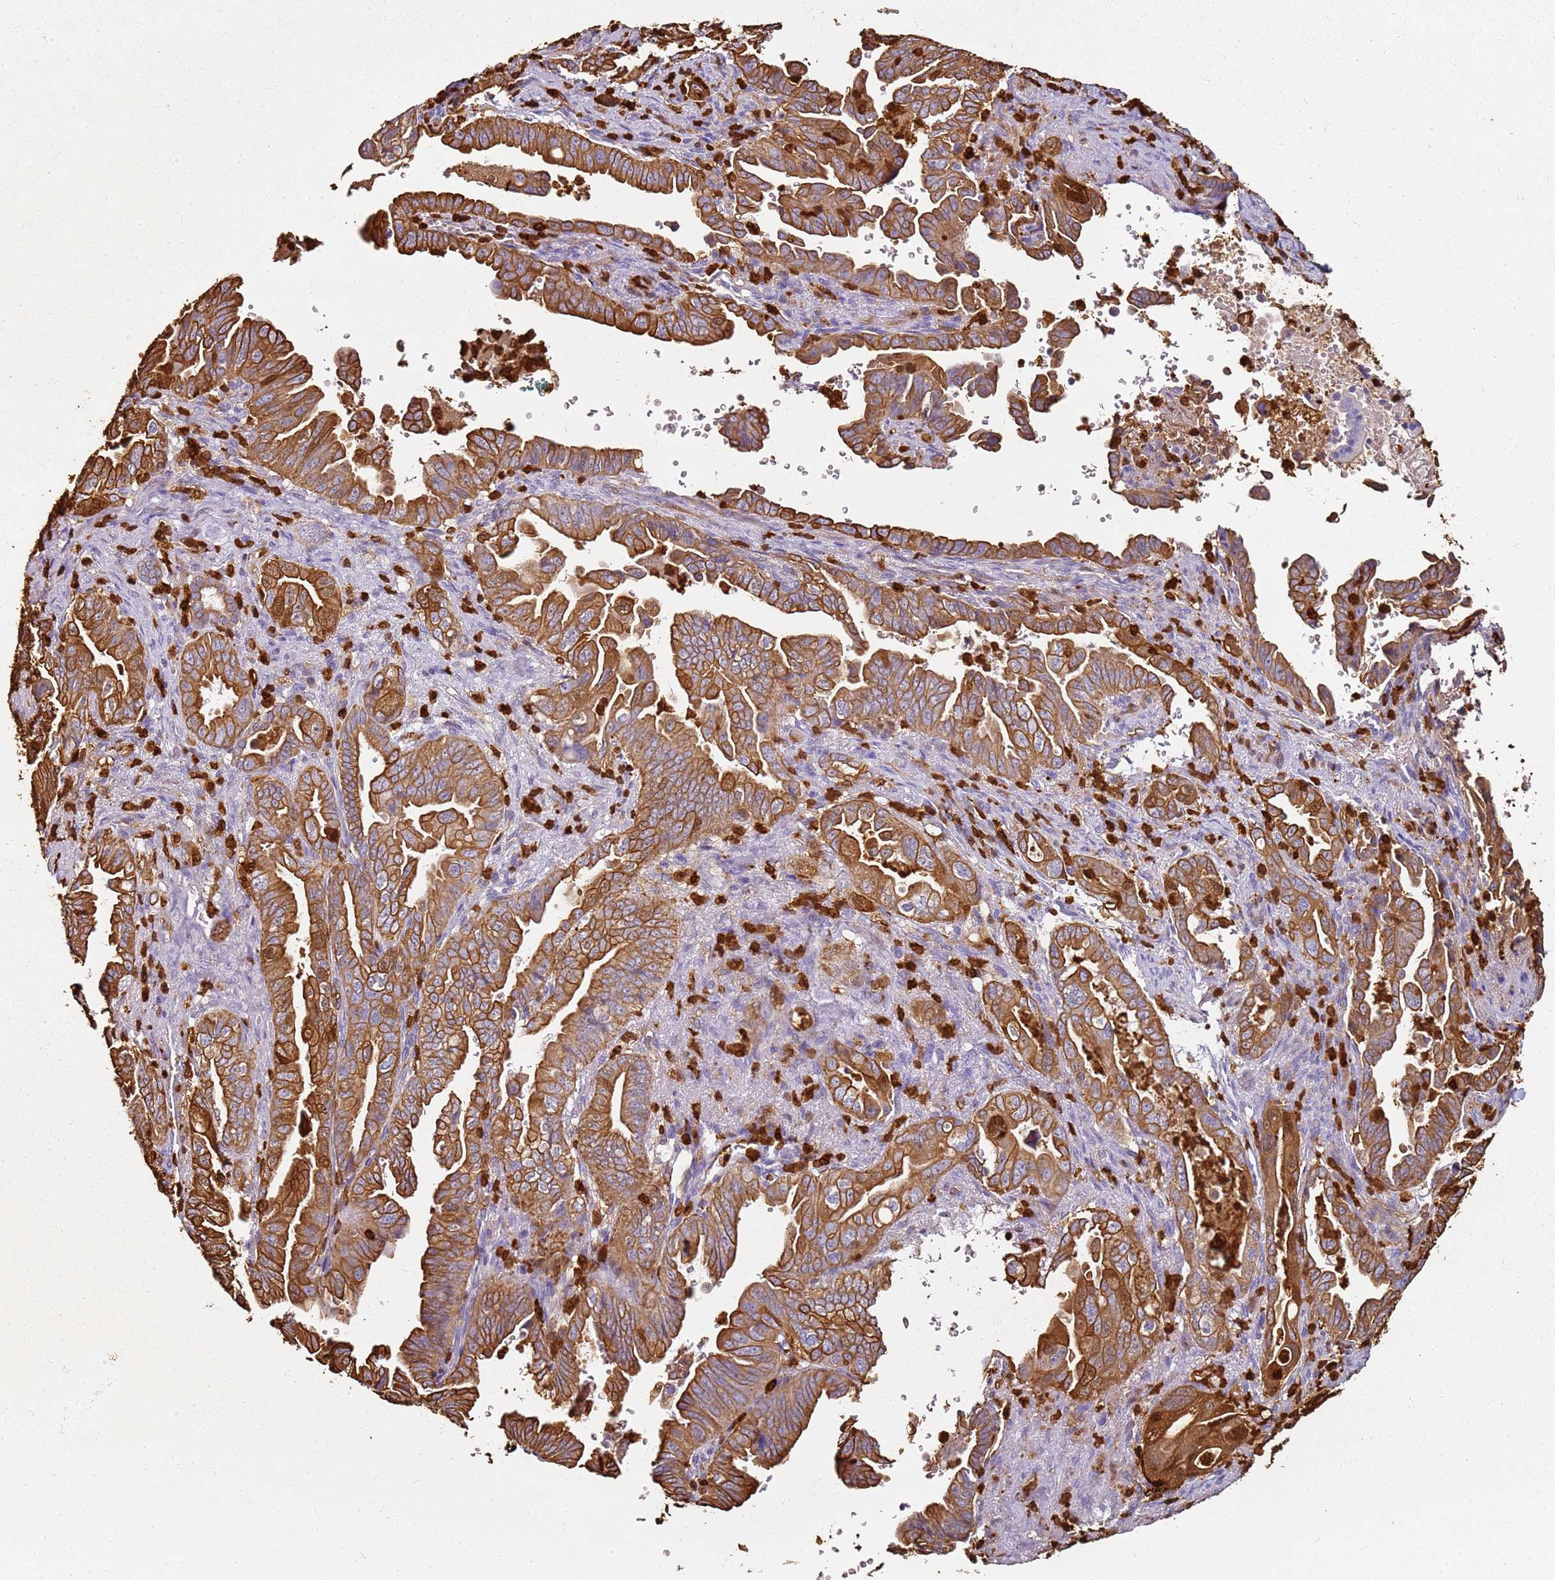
{"staining": {"intensity": "strong", "quantity": ">75%", "location": "cytoplasmic/membranous"}, "tissue": "pancreatic cancer", "cell_type": "Tumor cells", "image_type": "cancer", "snomed": [{"axis": "morphology", "description": "Adenocarcinoma, NOS"}, {"axis": "topography", "description": "Pancreas"}], "caption": "This photomicrograph displays immunohistochemistry (IHC) staining of human pancreatic adenocarcinoma, with high strong cytoplasmic/membranous staining in about >75% of tumor cells.", "gene": "S100A4", "patient": {"sex": "male", "age": 70}}